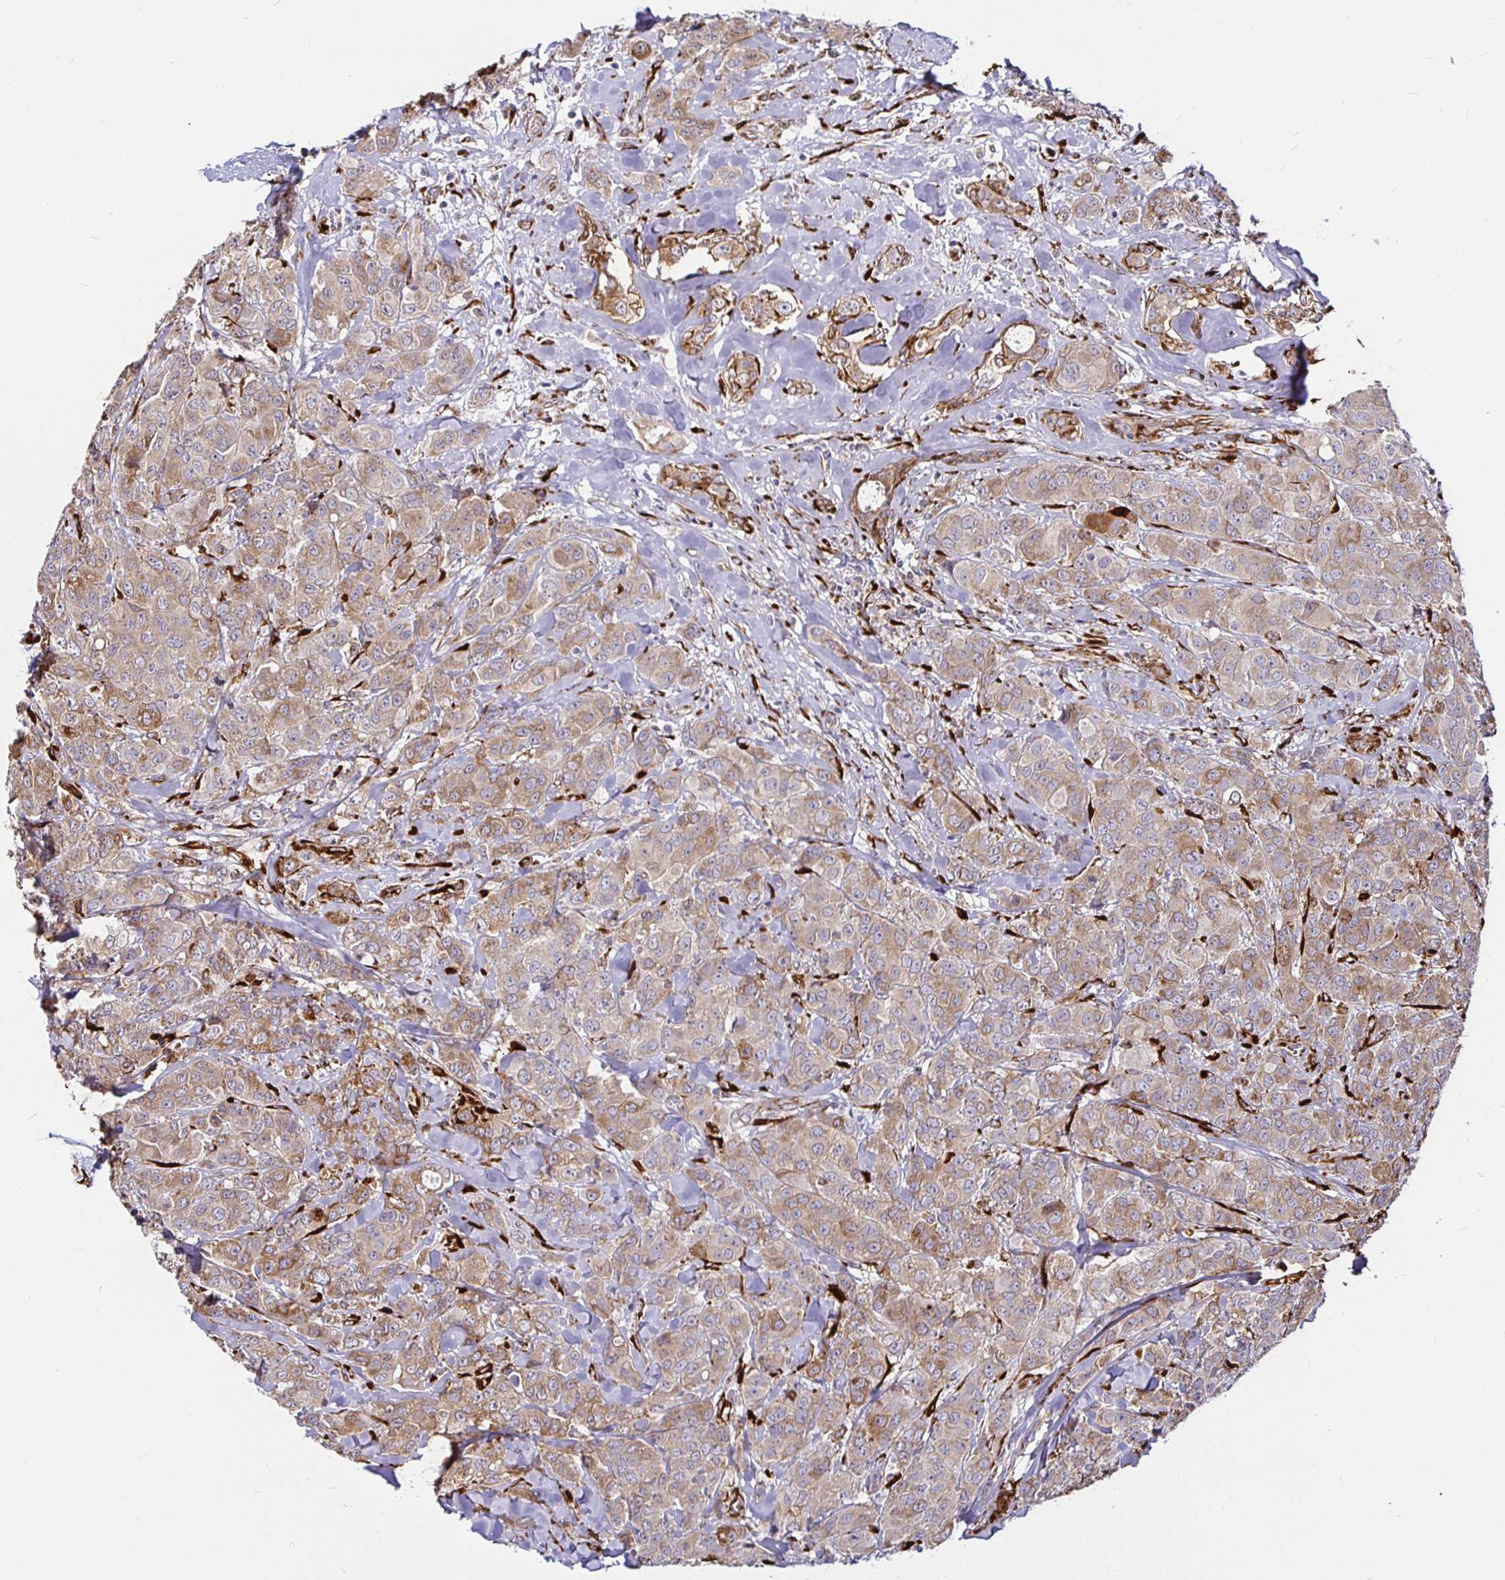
{"staining": {"intensity": "moderate", "quantity": ">75%", "location": "cytoplasmic/membranous"}, "tissue": "breast cancer", "cell_type": "Tumor cells", "image_type": "cancer", "snomed": [{"axis": "morphology", "description": "Normal tissue, NOS"}, {"axis": "morphology", "description": "Duct carcinoma"}, {"axis": "topography", "description": "Breast"}], "caption": "Immunohistochemical staining of breast cancer demonstrates medium levels of moderate cytoplasmic/membranous protein staining in about >75% of tumor cells. (DAB (3,3'-diaminobenzidine) IHC, brown staining for protein, blue staining for nuclei).", "gene": "P4HA2", "patient": {"sex": "female", "age": 43}}